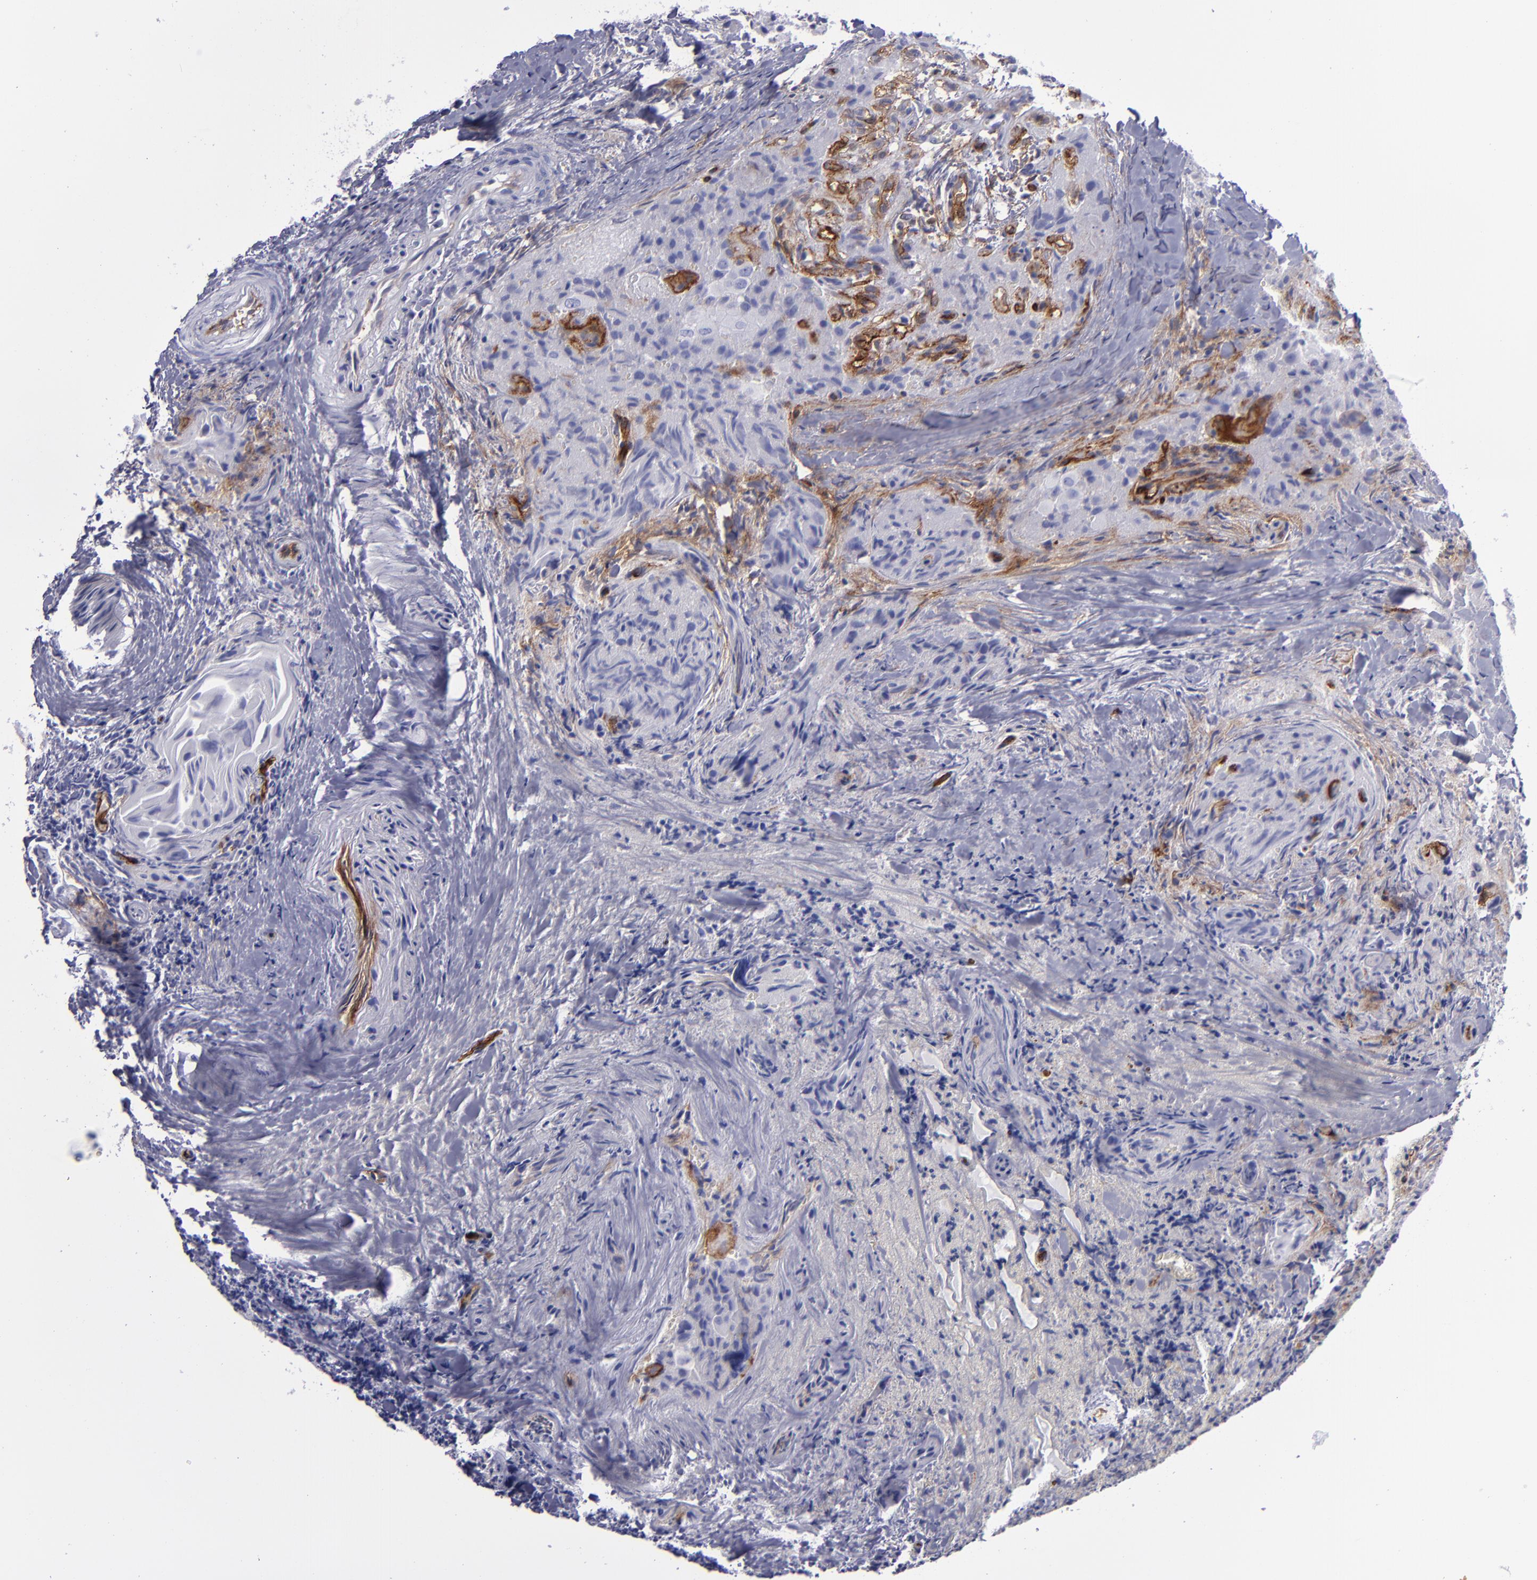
{"staining": {"intensity": "strong", "quantity": "<25%", "location": "cytoplasmic/membranous"}, "tissue": "thyroid cancer", "cell_type": "Tumor cells", "image_type": "cancer", "snomed": [{"axis": "morphology", "description": "Papillary adenocarcinoma, NOS"}, {"axis": "topography", "description": "Thyroid gland"}], "caption": "High-magnification brightfield microscopy of thyroid cancer (papillary adenocarcinoma) stained with DAB (brown) and counterstained with hematoxylin (blue). tumor cells exhibit strong cytoplasmic/membranous expression is appreciated in approximately<25% of cells.", "gene": "ACE", "patient": {"sex": "female", "age": 71}}